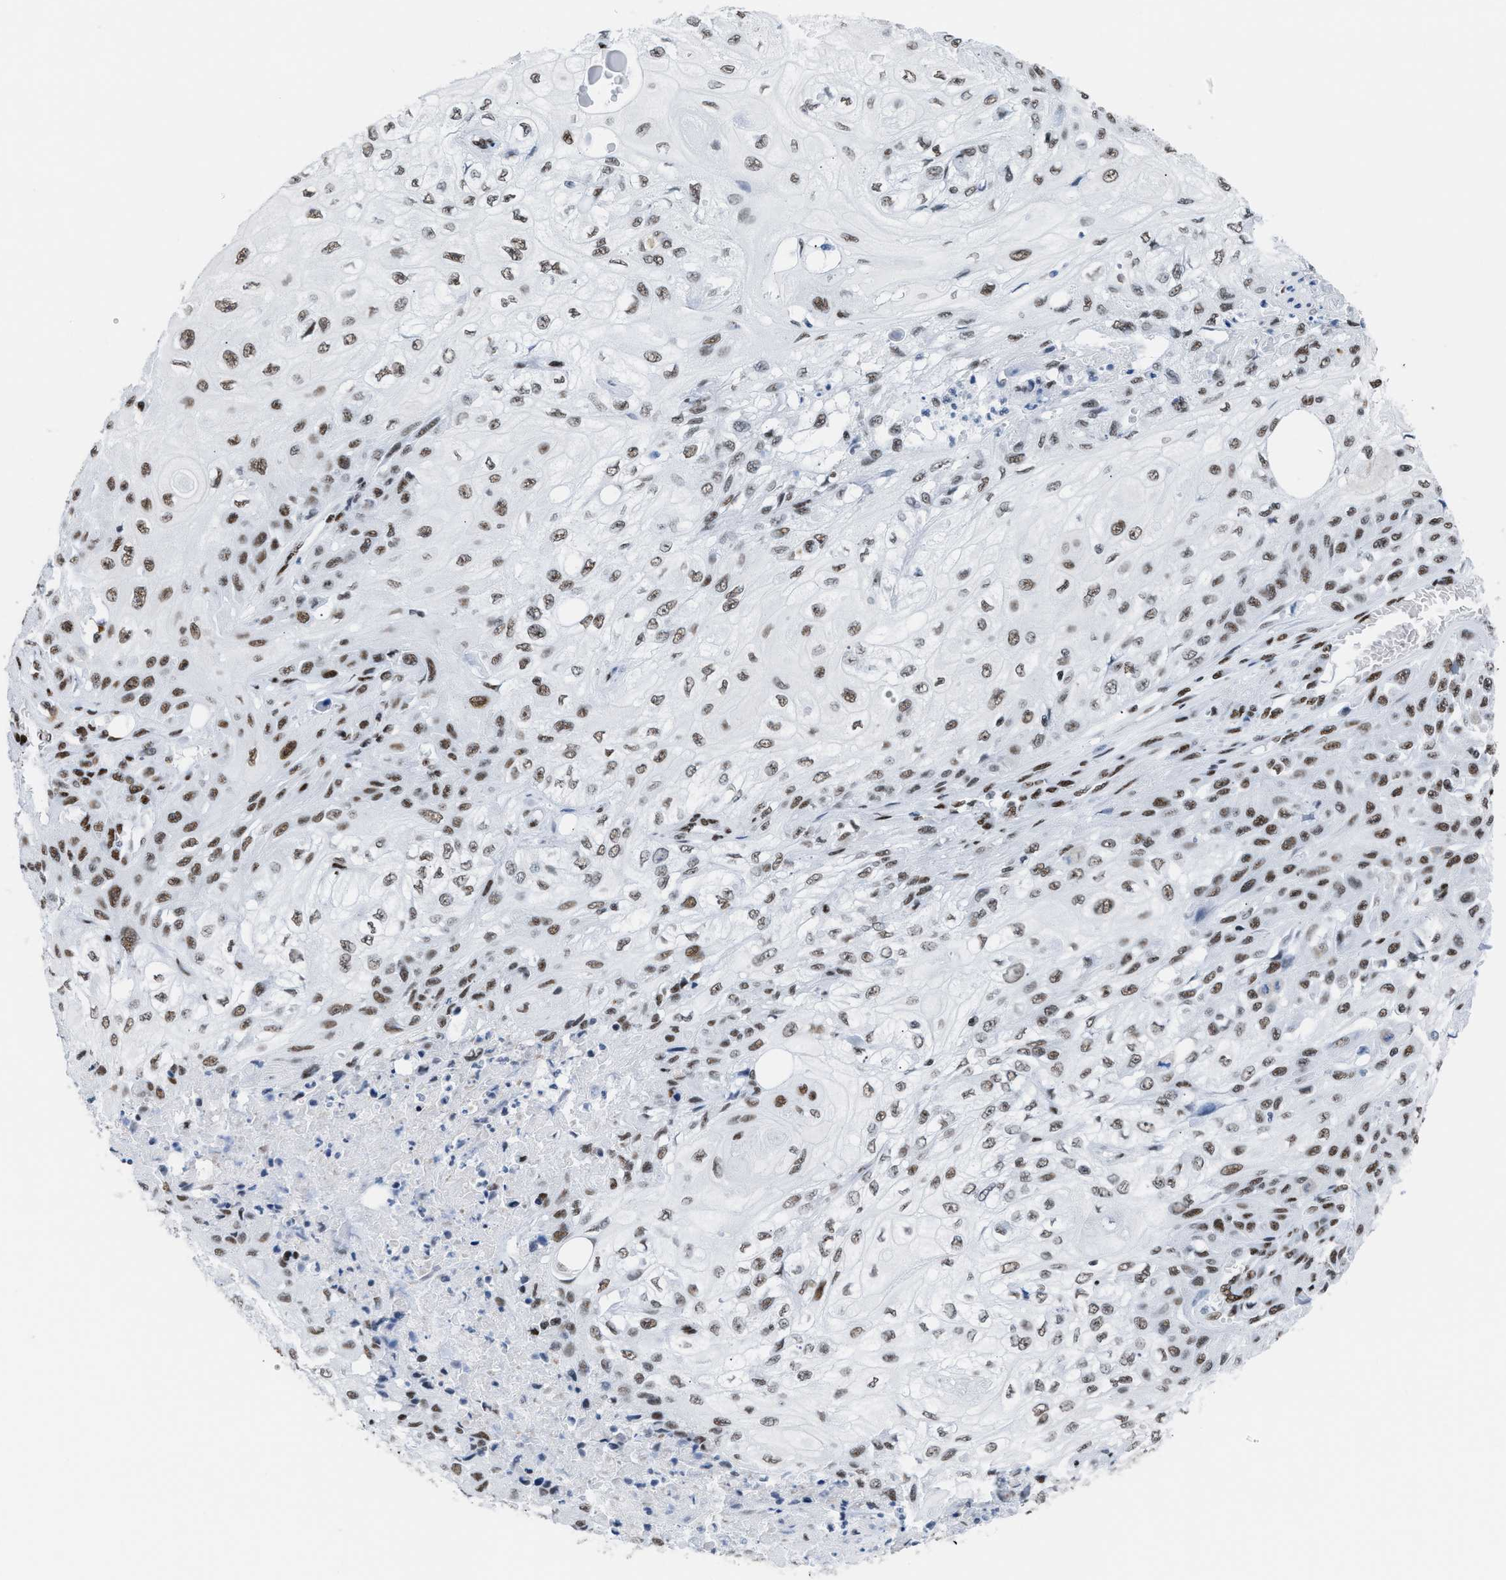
{"staining": {"intensity": "moderate", "quantity": ">75%", "location": "nuclear"}, "tissue": "skin cancer", "cell_type": "Tumor cells", "image_type": "cancer", "snomed": [{"axis": "morphology", "description": "Squamous cell carcinoma, NOS"}, {"axis": "morphology", "description": "Squamous cell carcinoma, metastatic, NOS"}, {"axis": "topography", "description": "Skin"}, {"axis": "topography", "description": "Lymph node"}], "caption": "Skin cancer (metastatic squamous cell carcinoma) was stained to show a protein in brown. There is medium levels of moderate nuclear positivity in approximately >75% of tumor cells.", "gene": "CCAR2", "patient": {"sex": "male", "age": 75}}